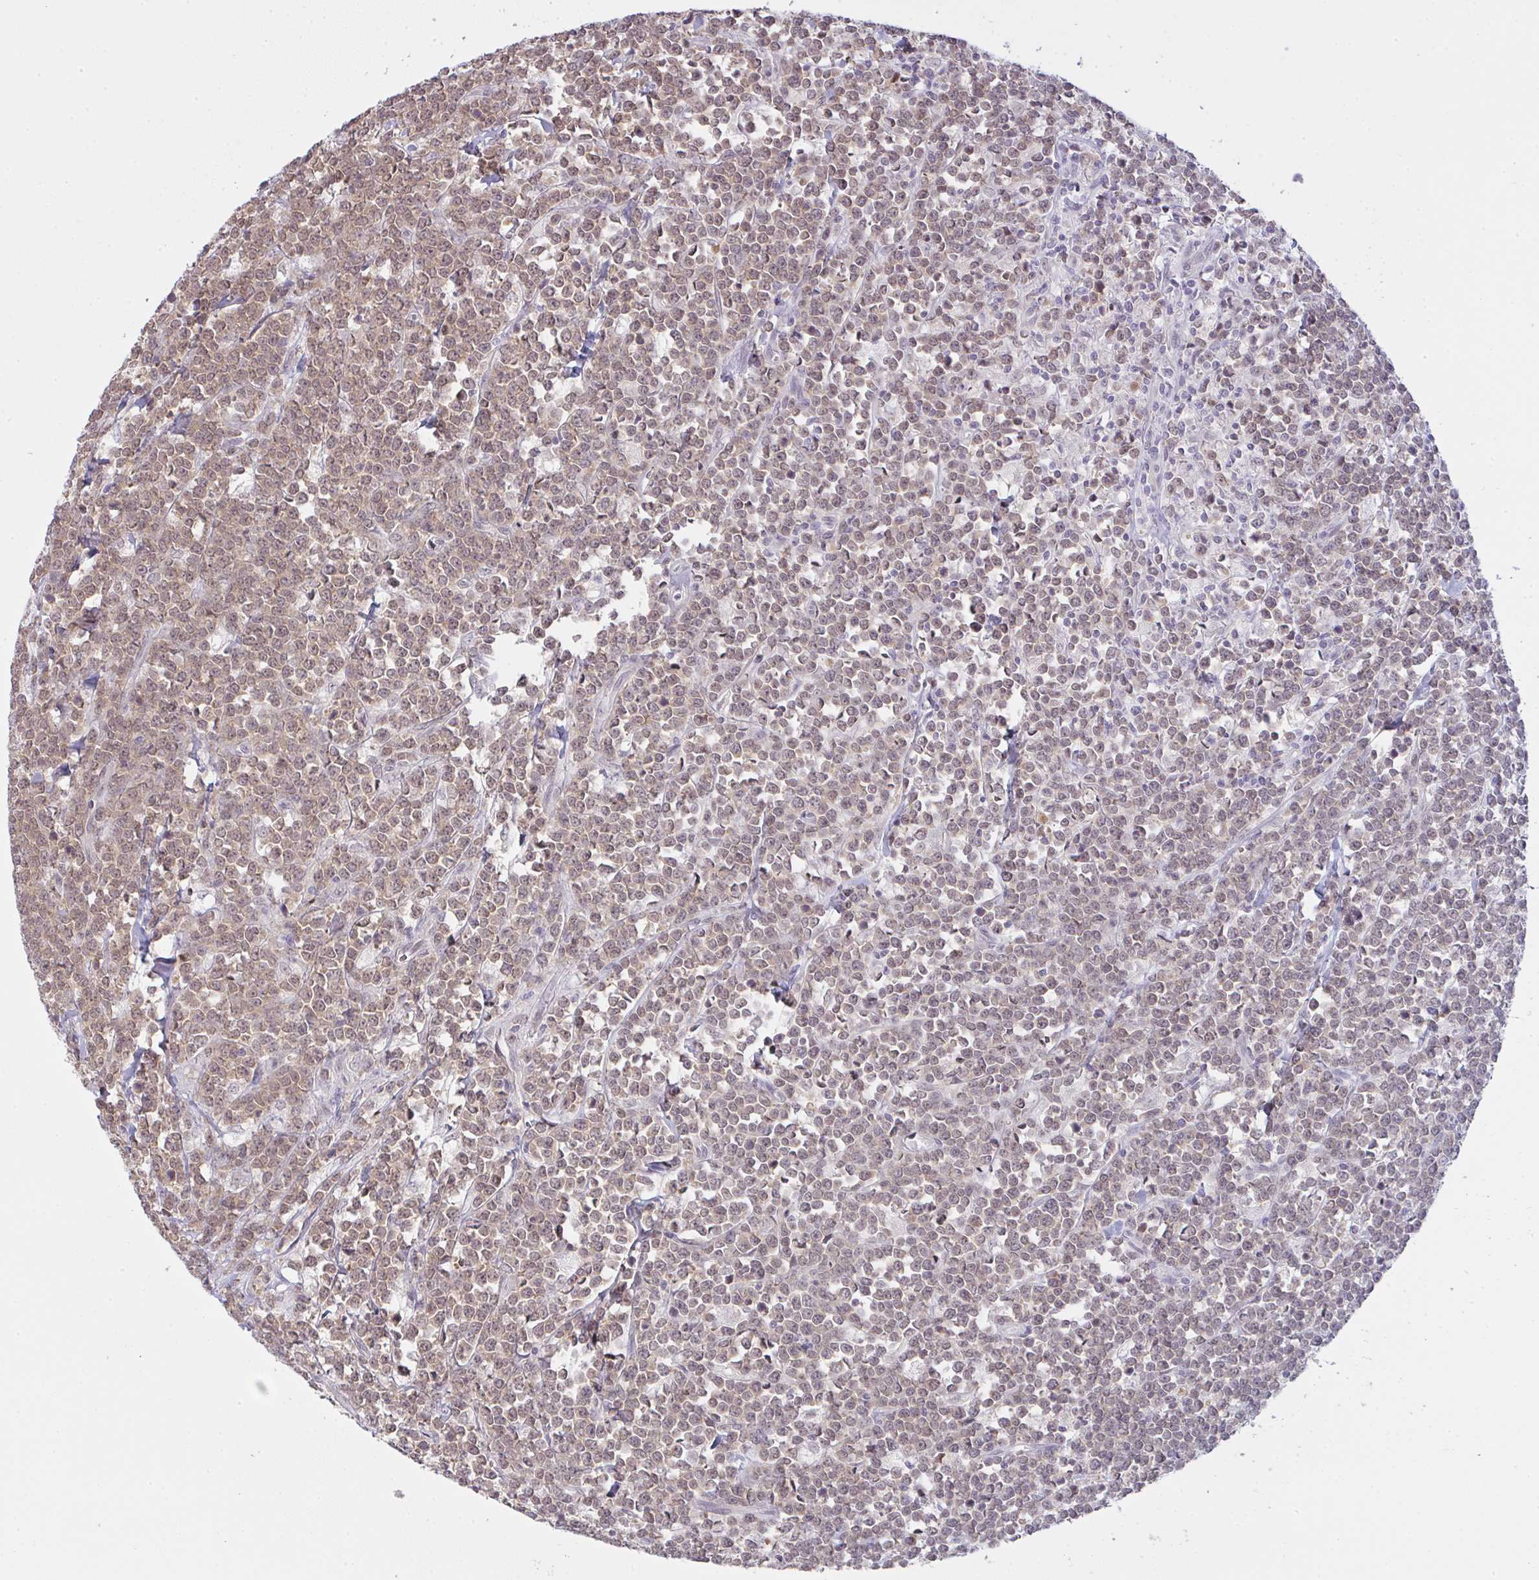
{"staining": {"intensity": "moderate", "quantity": "25%-75%", "location": "nuclear"}, "tissue": "lymphoma", "cell_type": "Tumor cells", "image_type": "cancer", "snomed": [{"axis": "morphology", "description": "Malignant lymphoma, non-Hodgkin's type, High grade"}, {"axis": "topography", "description": "Small intestine"}, {"axis": "topography", "description": "Colon"}], "caption": "The histopathology image reveals staining of malignant lymphoma, non-Hodgkin's type (high-grade), revealing moderate nuclear protein positivity (brown color) within tumor cells. (Brightfield microscopy of DAB IHC at high magnification).", "gene": "CSE1L", "patient": {"sex": "male", "age": 8}}